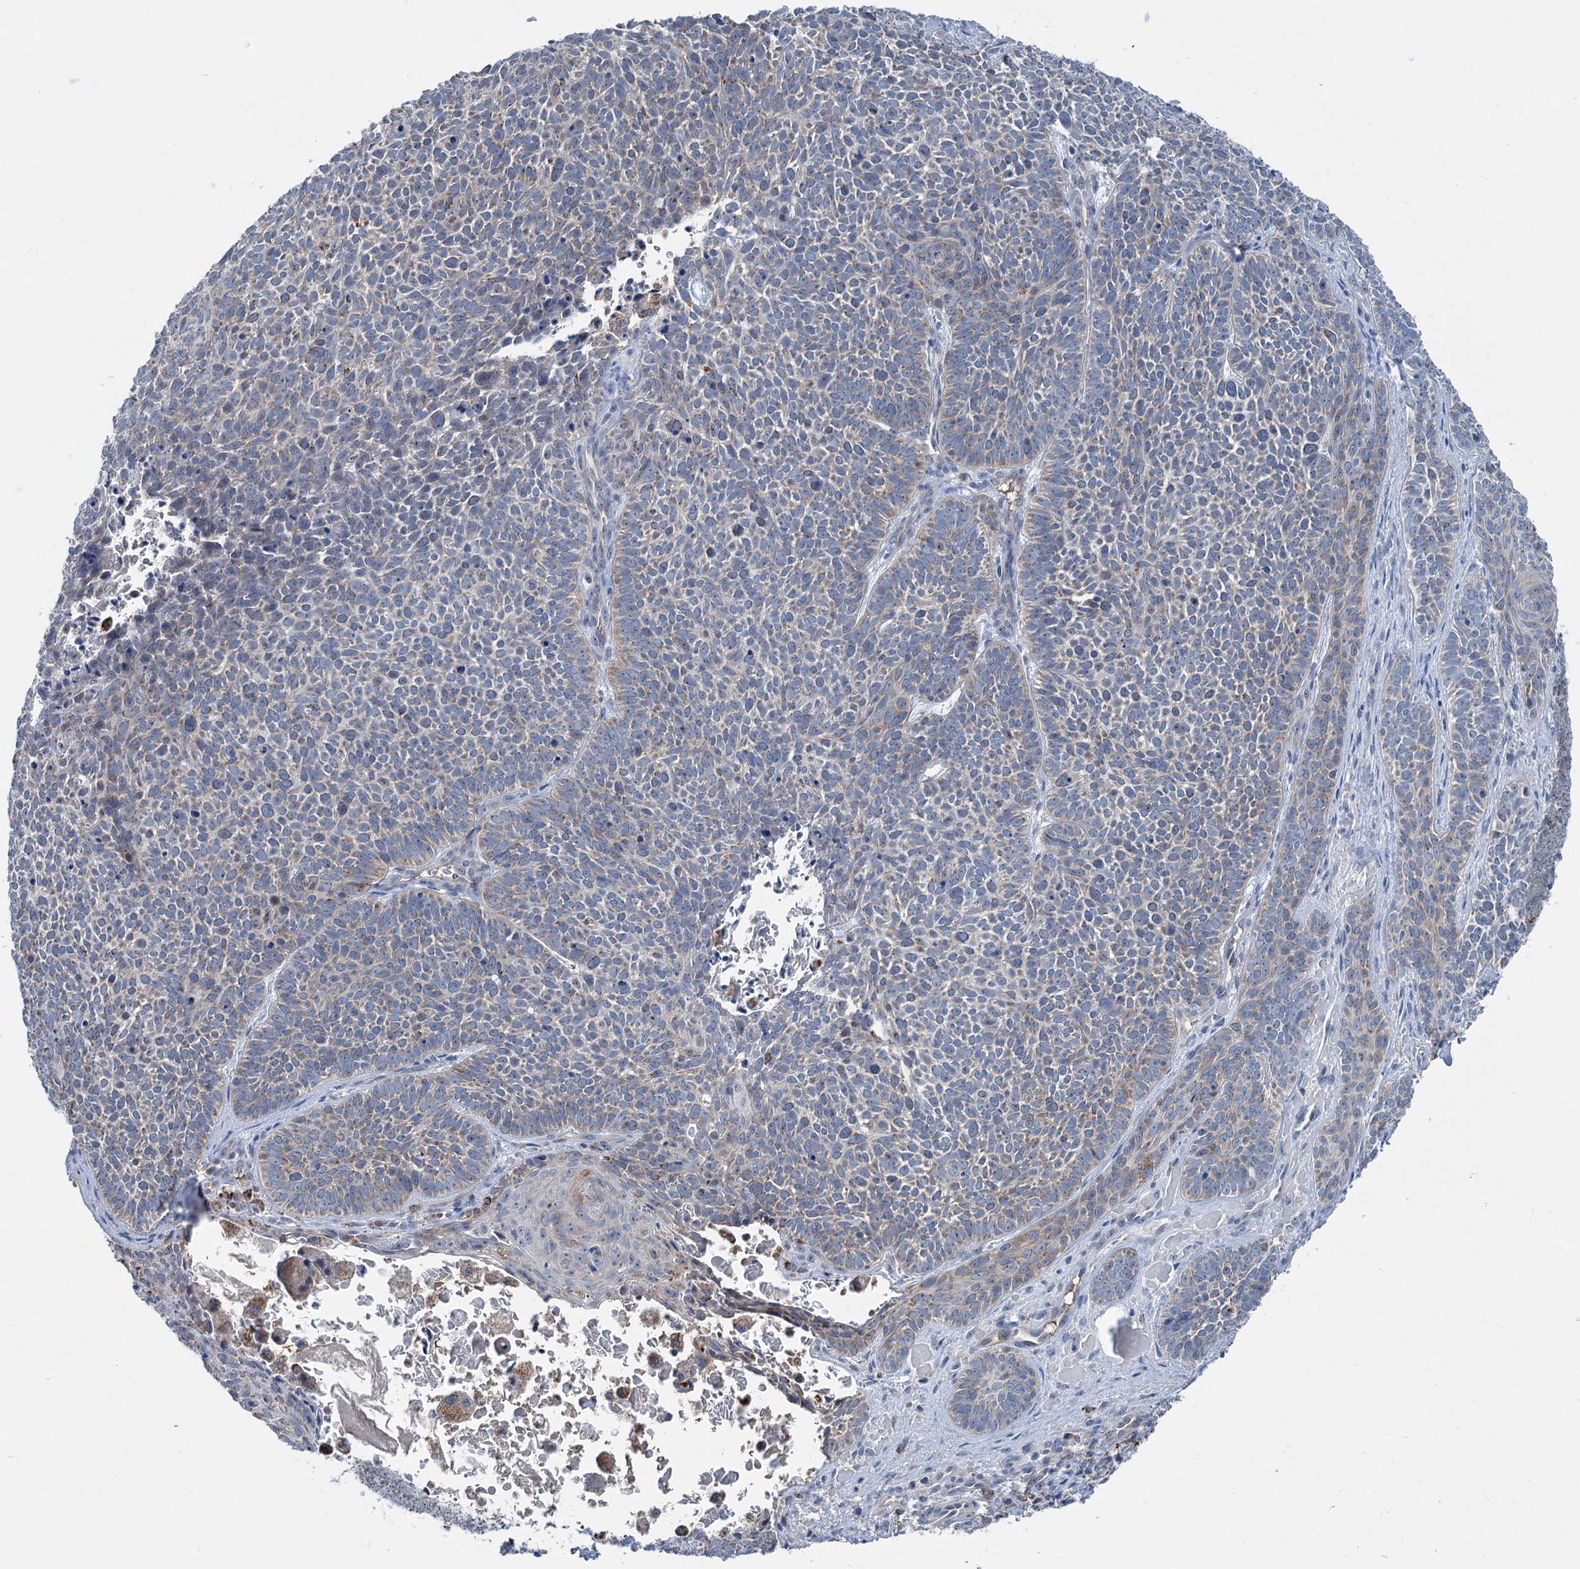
{"staining": {"intensity": "weak", "quantity": "<25%", "location": "cytoplasmic/membranous"}, "tissue": "skin cancer", "cell_type": "Tumor cells", "image_type": "cancer", "snomed": [{"axis": "morphology", "description": "Basal cell carcinoma"}, {"axis": "topography", "description": "Skin"}], "caption": "Skin basal cell carcinoma stained for a protein using IHC displays no positivity tumor cells.", "gene": "LPIN1", "patient": {"sex": "male", "age": 85}}